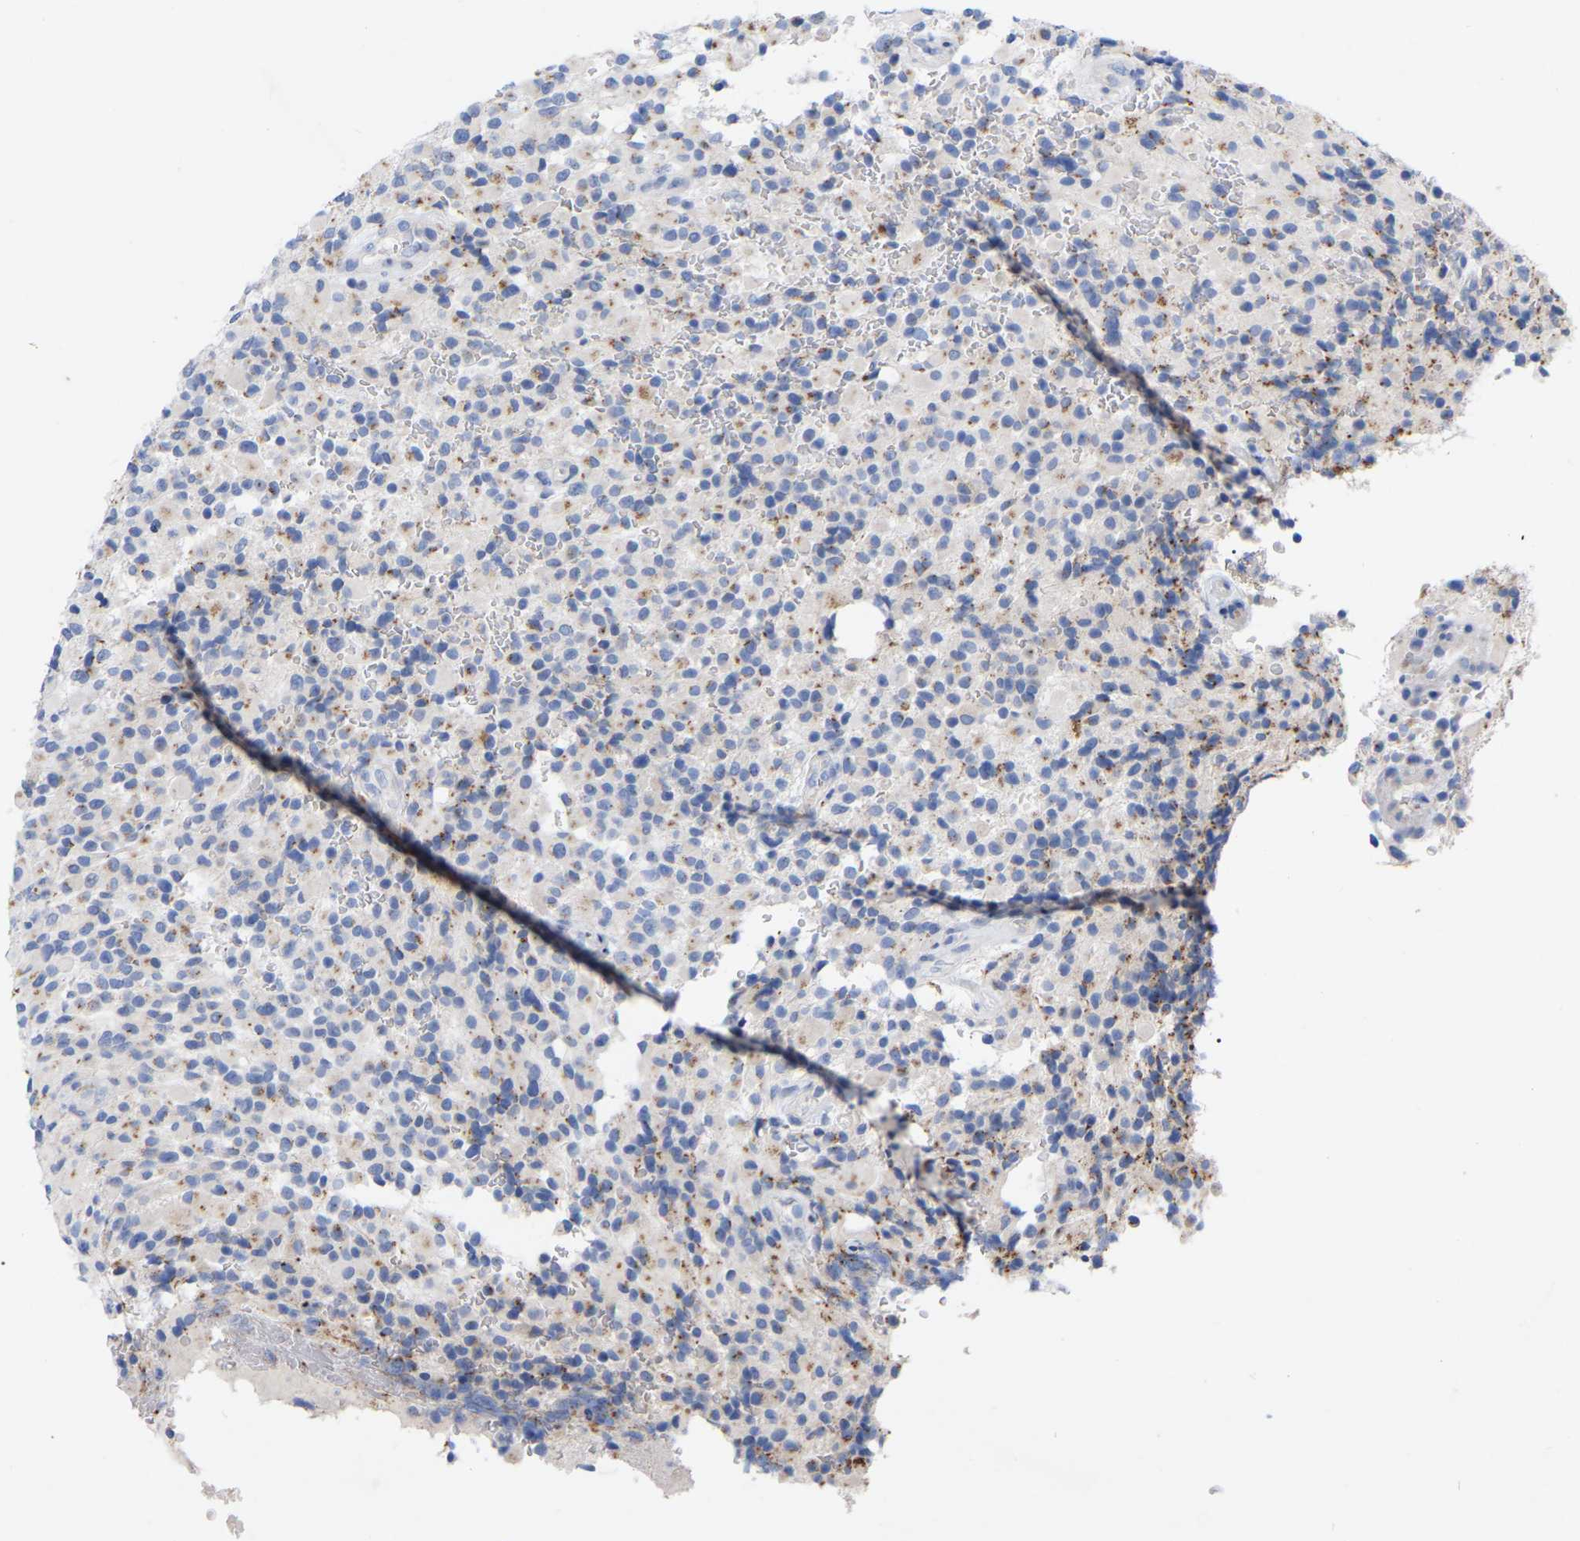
{"staining": {"intensity": "negative", "quantity": "none", "location": "none"}, "tissue": "glioma", "cell_type": "Tumor cells", "image_type": "cancer", "snomed": [{"axis": "morphology", "description": "Glioma, malignant, High grade"}, {"axis": "topography", "description": "Brain"}], "caption": "This micrograph is of malignant high-grade glioma stained with immunohistochemistry to label a protein in brown with the nuclei are counter-stained blue. There is no expression in tumor cells.", "gene": "STRIP2", "patient": {"sex": "male", "age": 71}}